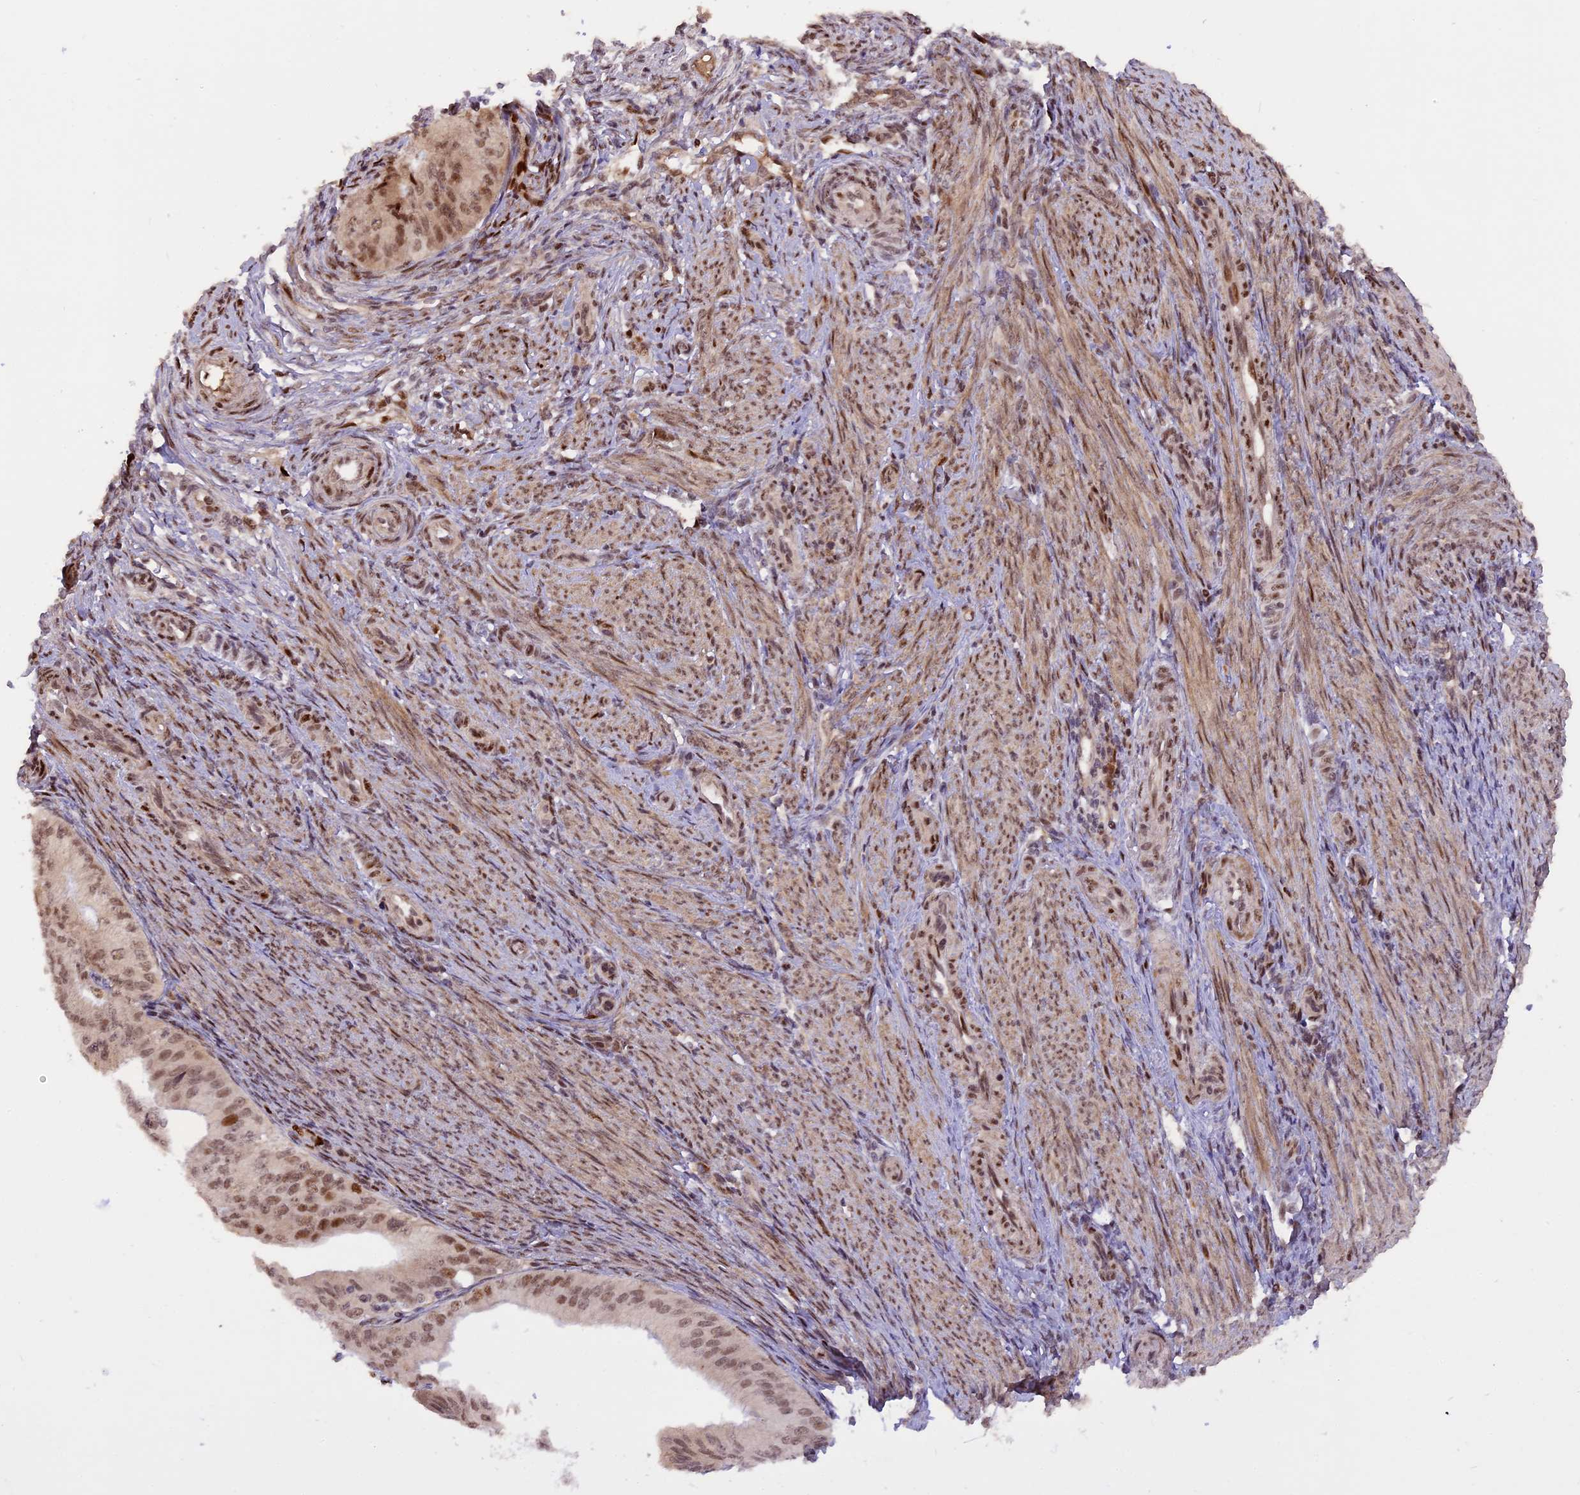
{"staining": {"intensity": "moderate", "quantity": "25%-75%", "location": "nuclear"}, "tissue": "endometrial cancer", "cell_type": "Tumor cells", "image_type": "cancer", "snomed": [{"axis": "morphology", "description": "Adenocarcinoma, NOS"}, {"axis": "topography", "description": "Endometrium"}], "caption": "Endometrial adenocarcinoma tissue displays moderate nuclear positivity in about 25%-75% of tumor cells, visualized by immunohistochemistry.", "gene": "MICALL1", "patient": {"sex": "female", "age": 50}}